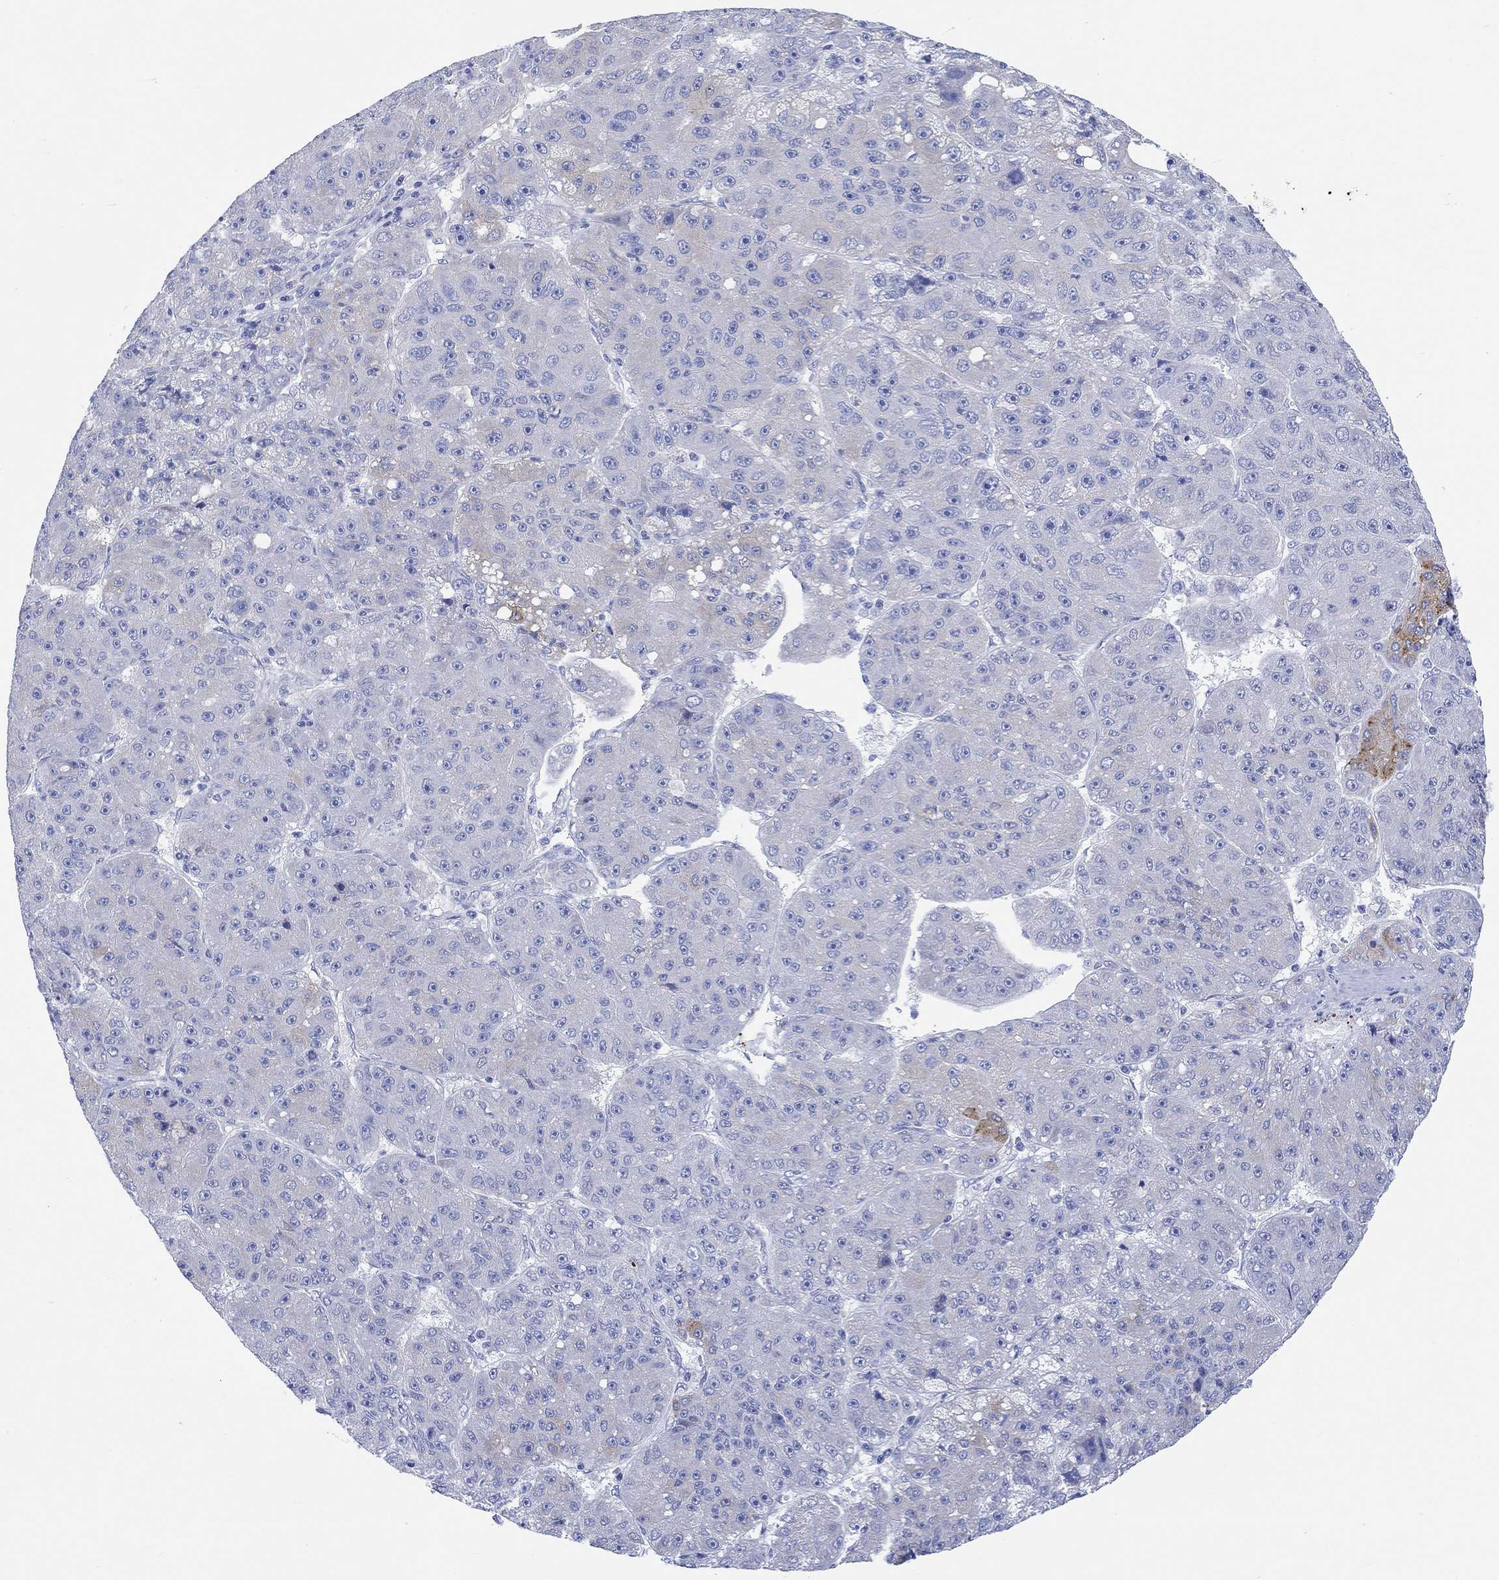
{"staining": {"intensity": "negative", "quantity": "none", "location": "none"}, "tissue": "liver cancer", "cell_type": "Tumor cells", "image_type": "cancer", "snomed": [{"axis": "morphology", "description": "Carcinoma, Hepatocellular, NOS"}, {"axis": "topography", "description": "Liver"}], "caption": "DAB immunohistochemical staining of human liver hepatocellular carcinoma shows no significant expression in tumor cells.", "gene": "REEP6", "patient": {"sex": "male", "age": 67}}